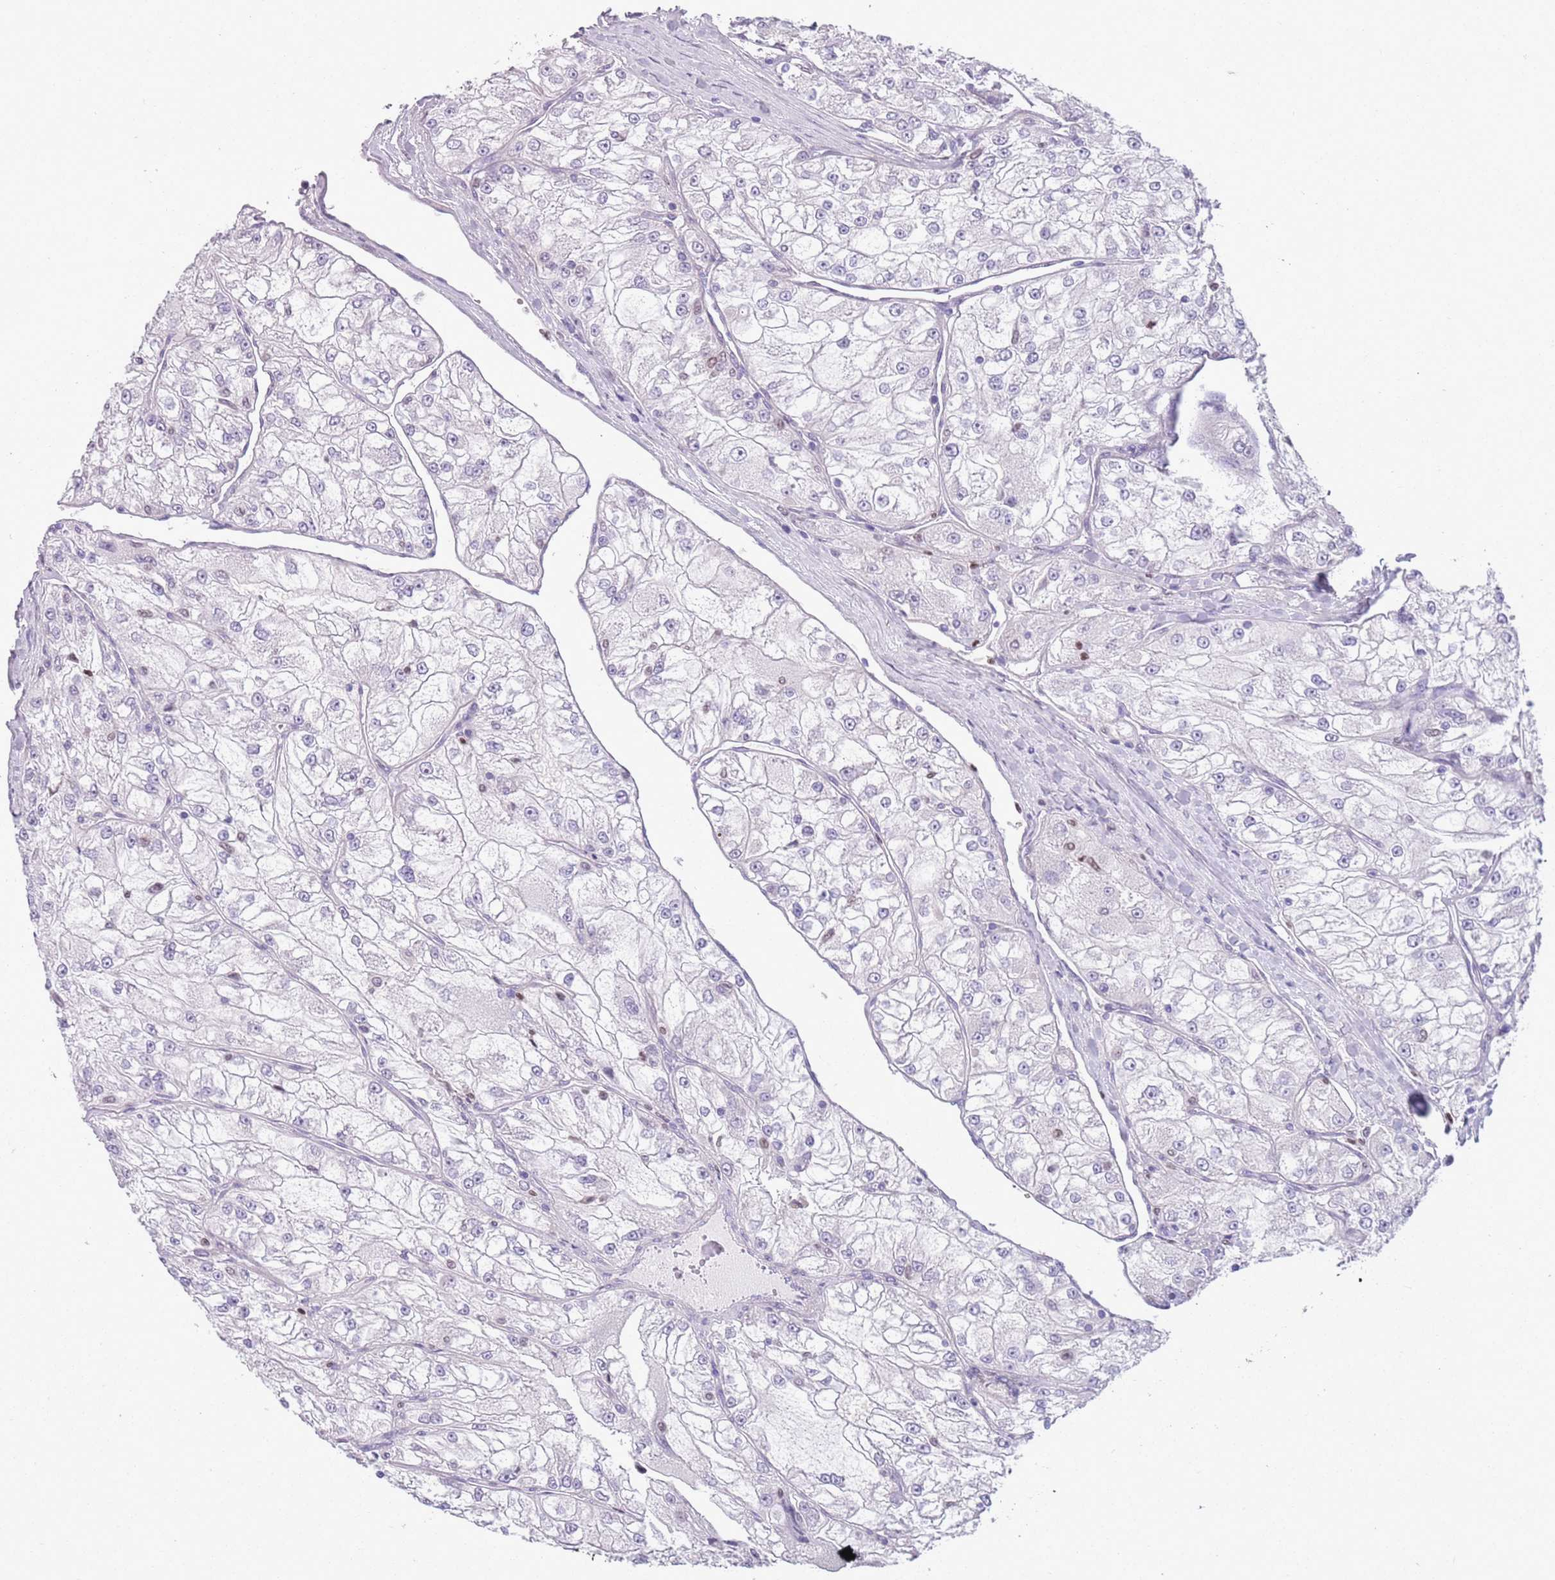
{"staining": {"intensity": "negative", "quantity": "none", "location": "none"}, "tissue": "renal cancer", "cell_type": "Tumor cells", "image_type": "cancer", "snomed": [{"axis": "morphology", "description": "Adenocarcinoma, NOS"}, {"axis": "topography", "description": "Kidney"}], "caption": "A micrograph of renal cancer stained for a protein exhibits no brown staining in tumor cells.", "gene": "ADCY7", "patient": {"sex": "female", "age": 72}}